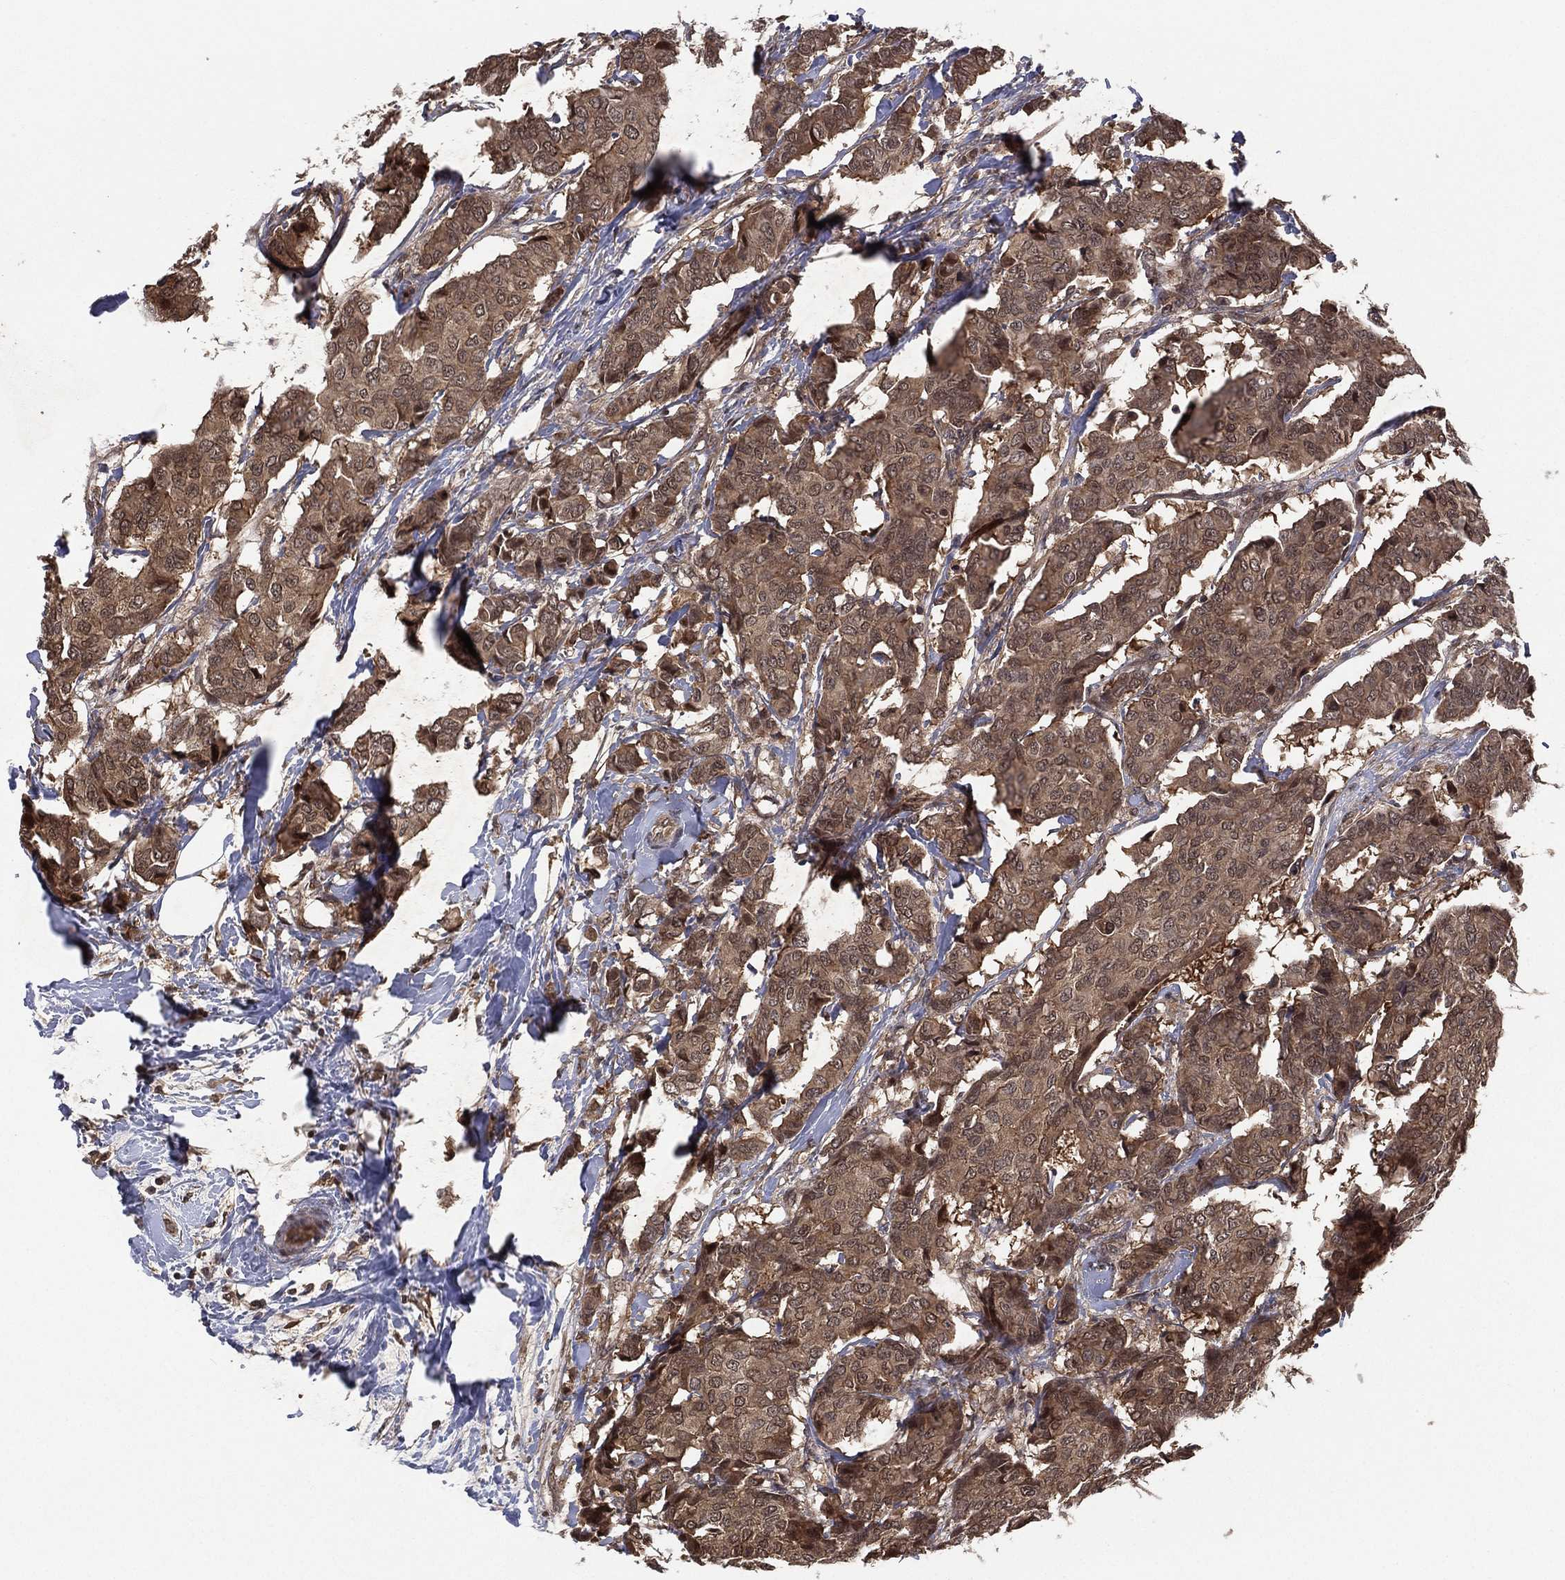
{"staining": {"intensity": "weak", "quantity": ">75%", "location": "cytoplasmic/membranous"}, "tissue": "breast cancer", "cell_type": "Tumor cells", "image_type": "cancer", "snomed": [{"axis": "morphology", "description": "Duct carcinoma"}, {"axis": "topography", "description": "Breast"}], "caption": "There is low levels of weak cytoplasmic/membranous staining in tumor cells of breast intraductal carcinoma, as demonstrated by immunohistochemical staining (brown color).", "gene": "ATG4B", "patient": {"sex": "female", "age": 75}}